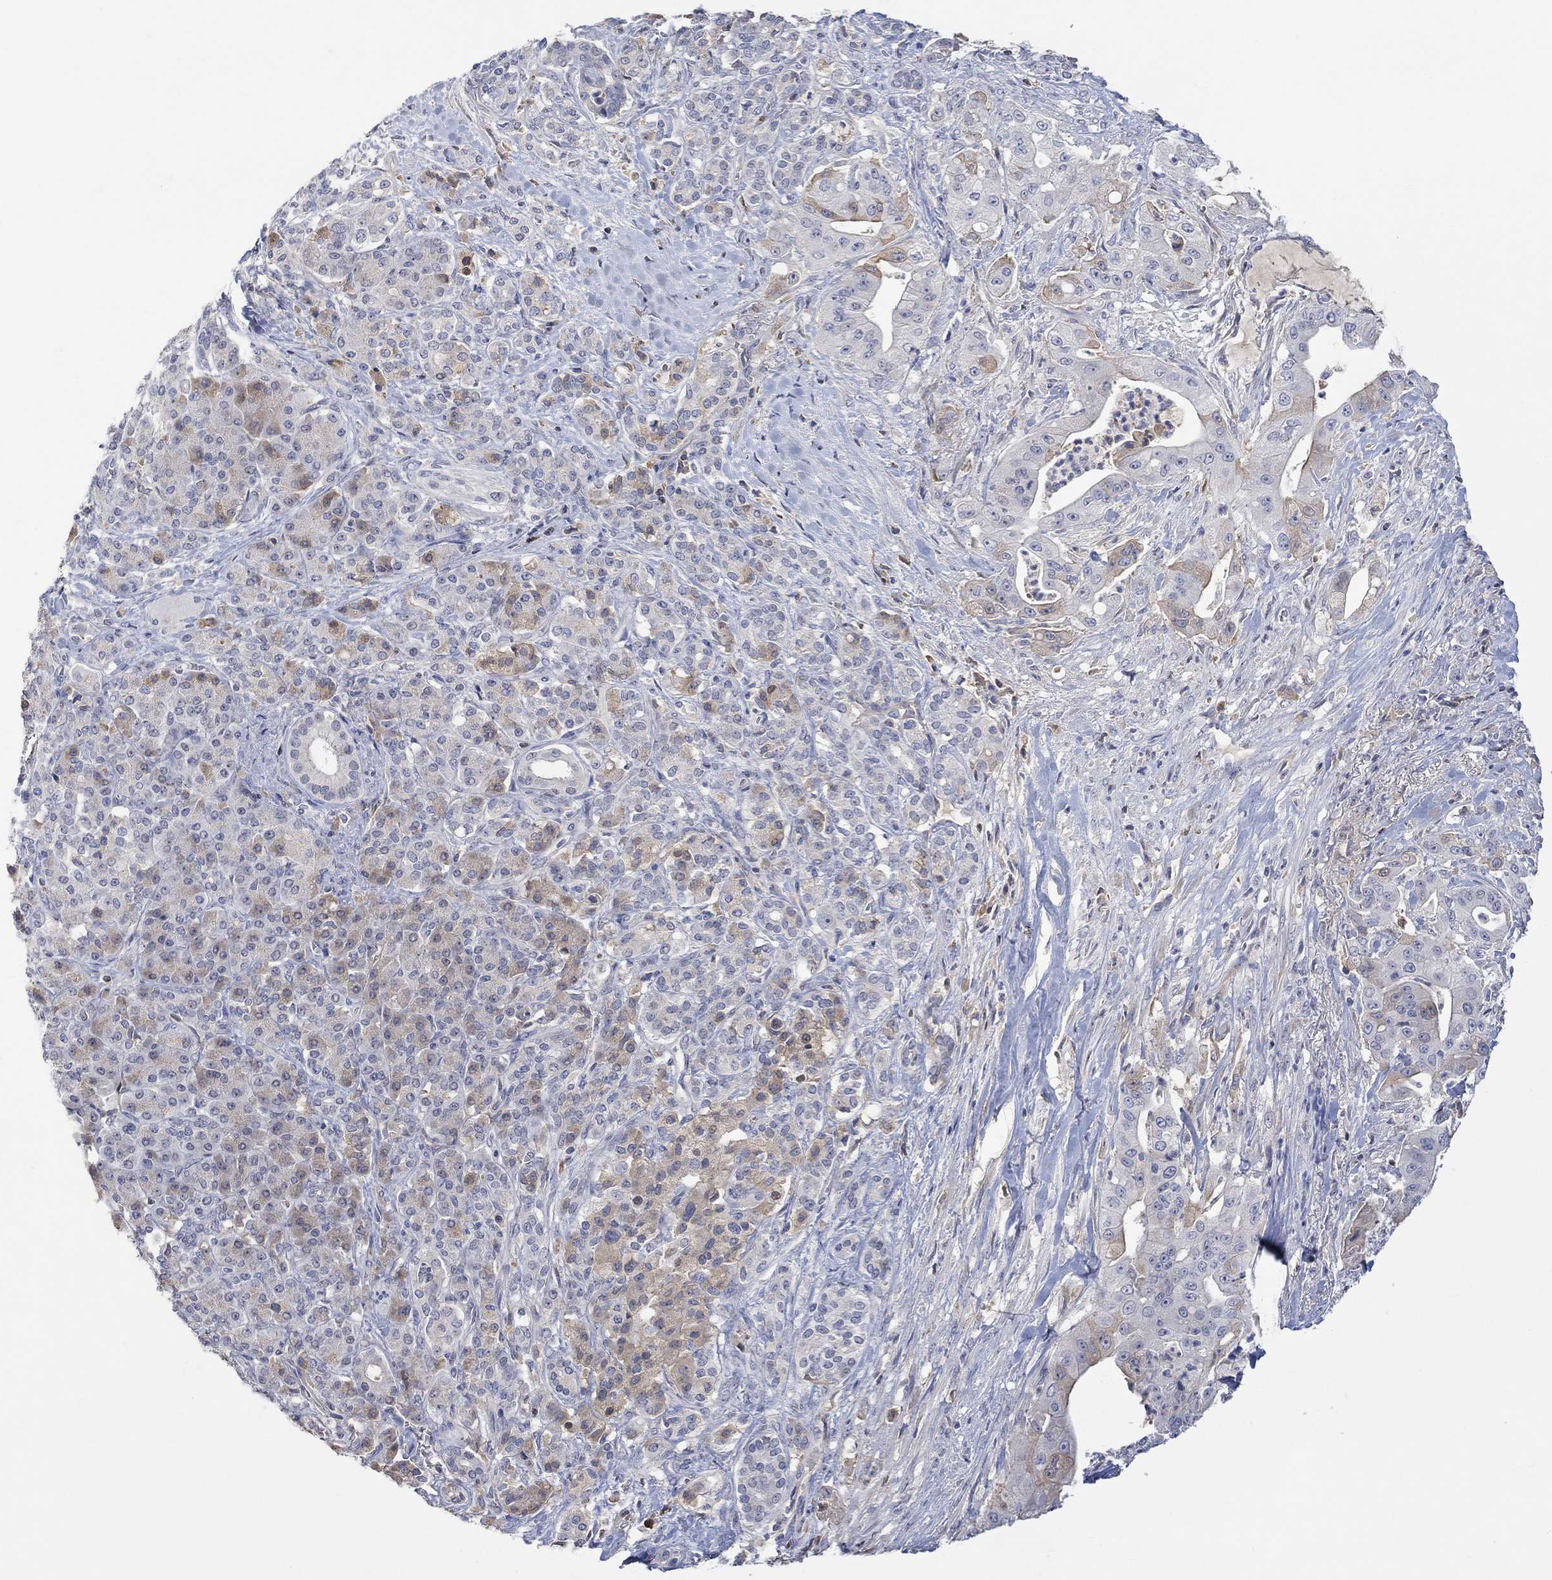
{"staining": {"intensity": "moderate", "quantity": "<25%", "location": "cytoplasmic/membranous"}, "tissue": "pancreatic cancer", "cell_type": "Tumor cells", "image_type": "cancer", "snomed": [{"axis": "morphology", "description": "Normal tissue, NOS"}, {"axis": "morphology", "description": "Inflammation, NOS"}, {"axis": "morphology", "description": "Adenocarcinoma, NOS"}, {"axis": "topography", "description": "Pancreas"}], "caption": "A histopathology image of pancreatic adenocarcinoma stained for a protein reveals moderate cytoplasmic/membranous brown staining in tumor cells. (DAB IHC with brightfield microscopy, high magnification).", "gene": "MSTN", "patient": {"sex": "male", "age": 57}}